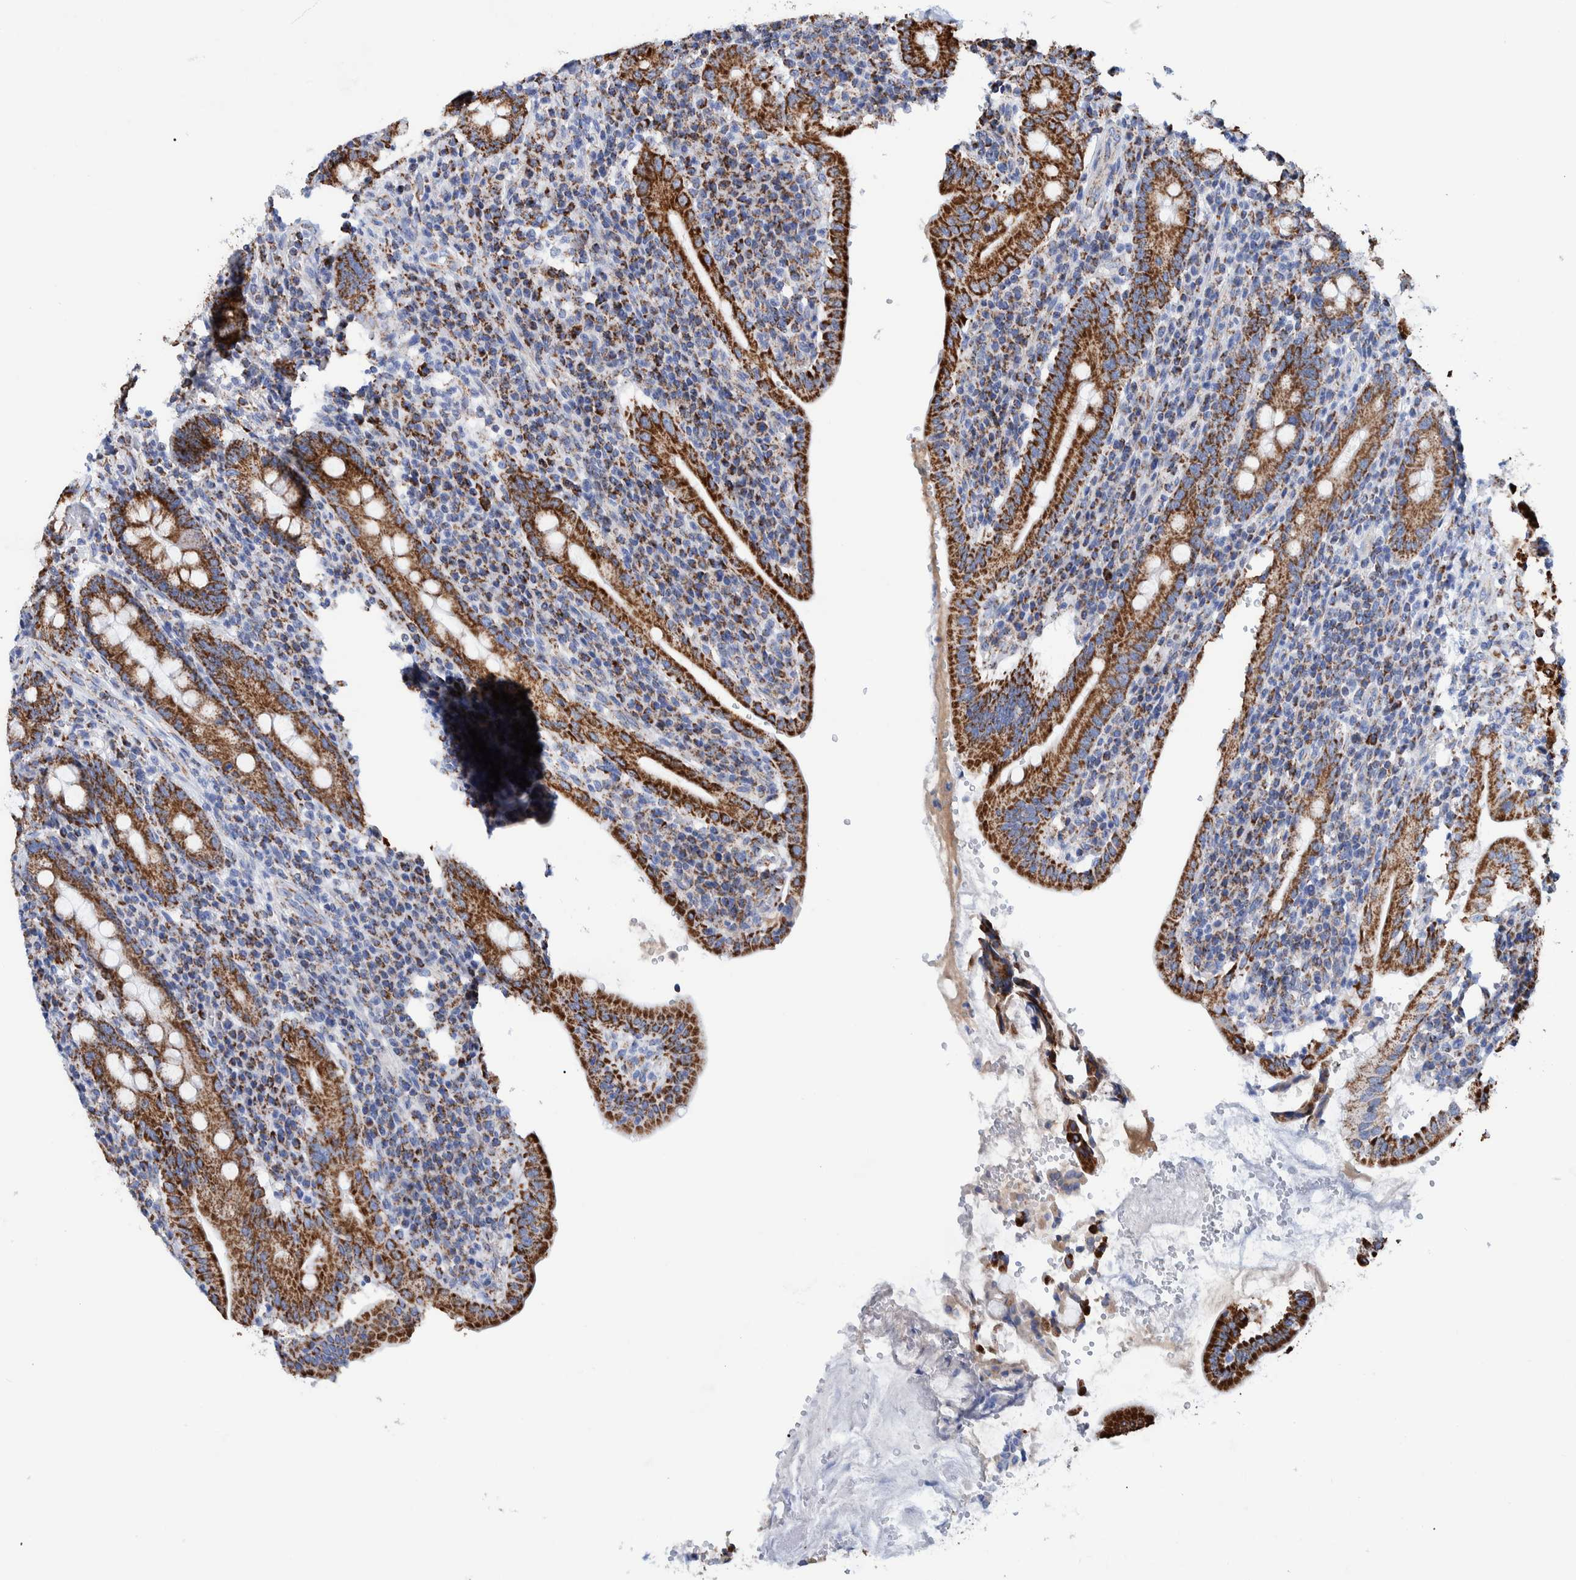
{"staining": {"intensity": "strong", "quantity": ">75%", "location": "cytoplasmic/membranous"}, "tissue": "duodenum", "cell_type": "Glandular cells", "image_type": "normal", "snomed": [{"axis": "morphology", "description": "Normal tissue, NOS"}, {"axis": "morphology", "description": "Adenocarcinoma, NOS"}, {"axis": "topography", "description": "Pancreas"}, {"axis": "topography", "description": "Duodenum"}], "caption": "Immunohistochemical staining of normal human duodenum displays >75% levels of strong cytoplasmic/membranous protein staining in about >75% of glandular cells. The protein is stained brown, and the nuclei are stained in blue (DAB IHC with brightfield microscopy, high magnification).", "gene": "DECR1", "patient": {"sex": "male", "age": 50}}